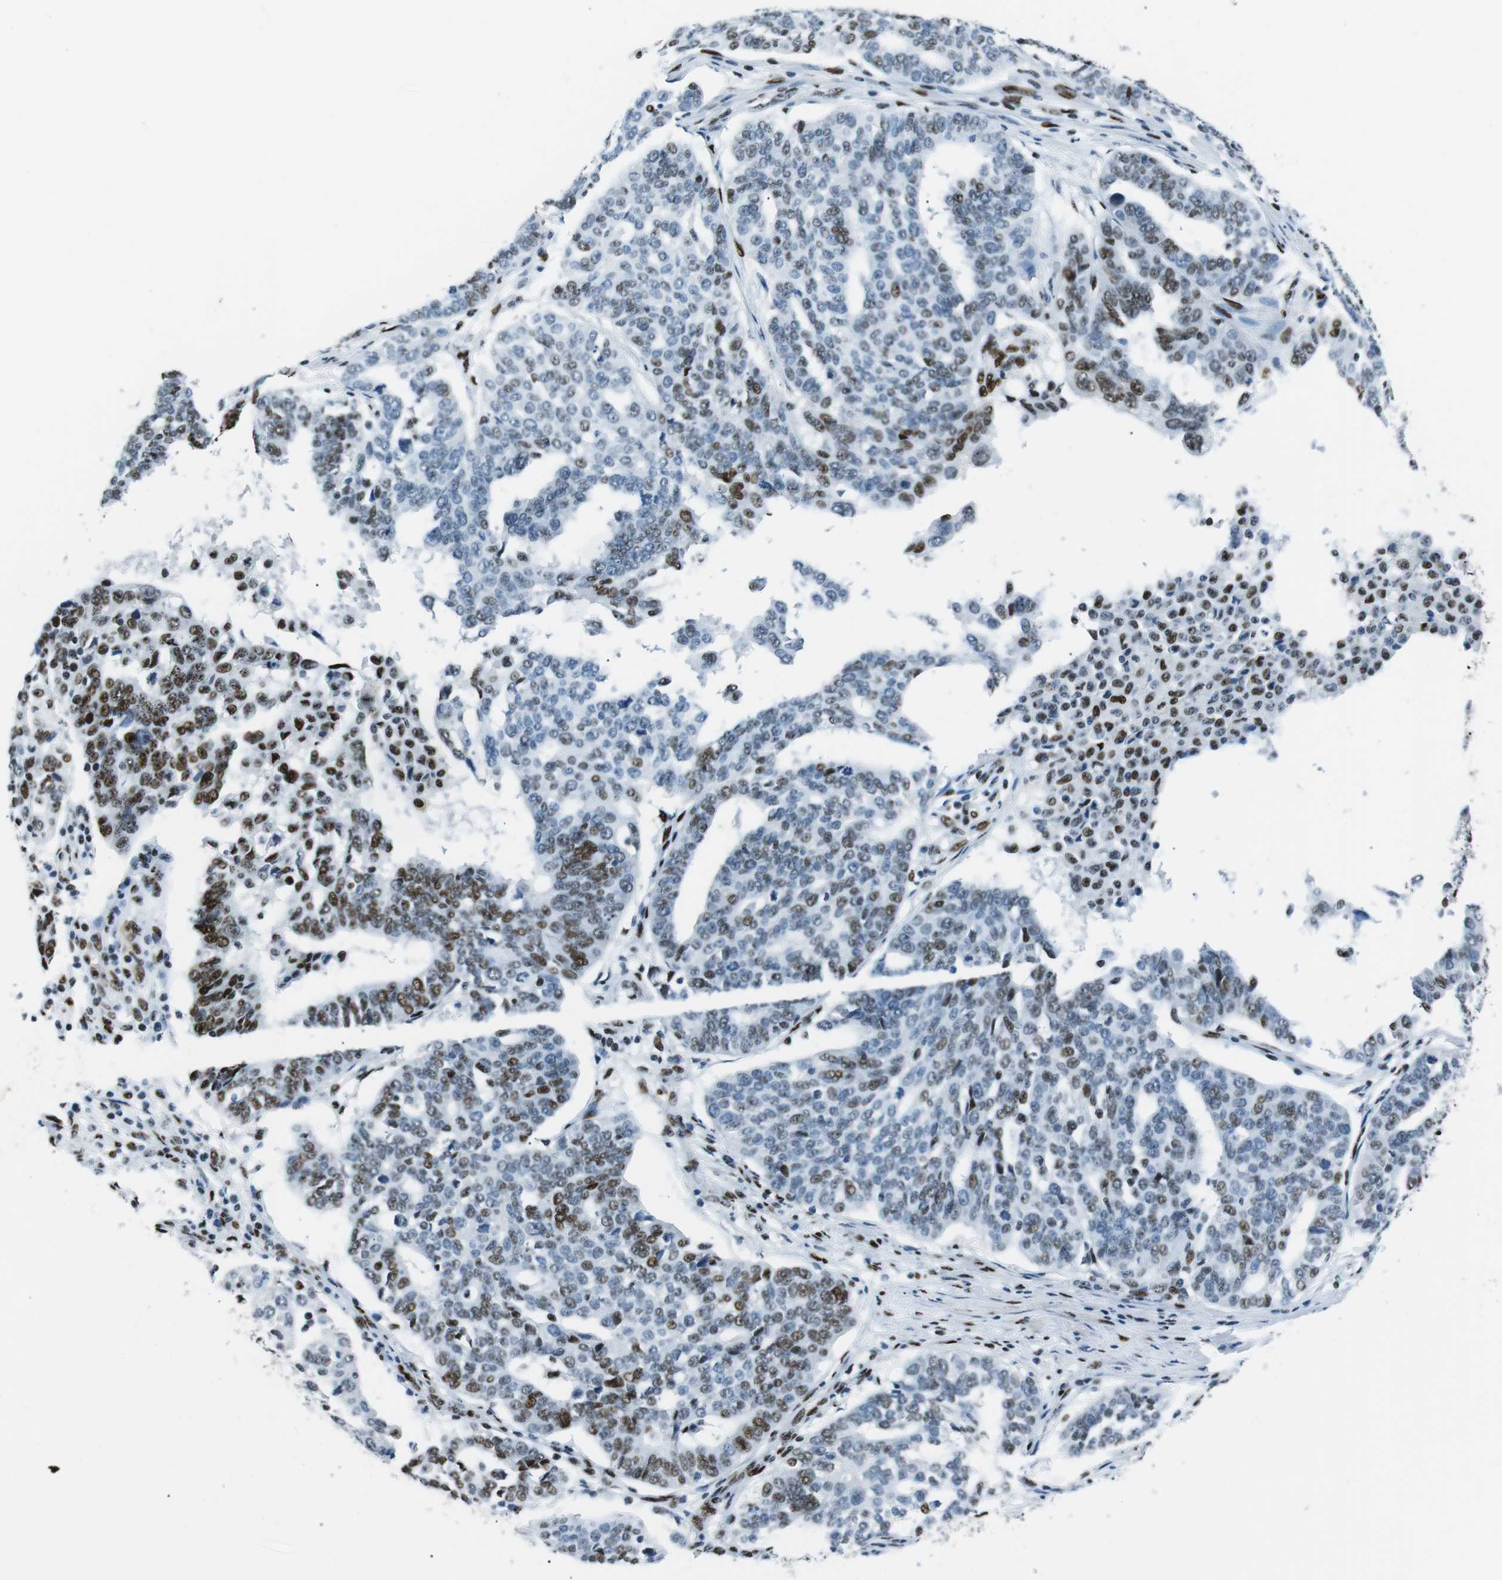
{"staining": {"intensity": "moderate", "quantity": "25%-75%", "location": "nuclear"}, "tissue": "ovarian cancer", "cell_type": "Tumor cells", "image_type": "cancer", "snomed": [{"axis": "morphology", "description": "Cystadenocarcinoma, serous, NOS"}, {"axis": "topography", "description": "Ovary"}], "caption": "DAB (3,3'-diaminobenzidine) immunohistochemical staining of human ovarian serous cystadenocarcinoma displays moderate nuclear protein positivity in about 25%-75% of tumor cells.", "gene": "PML", "patient": {"sex": "female", "age": 59}}